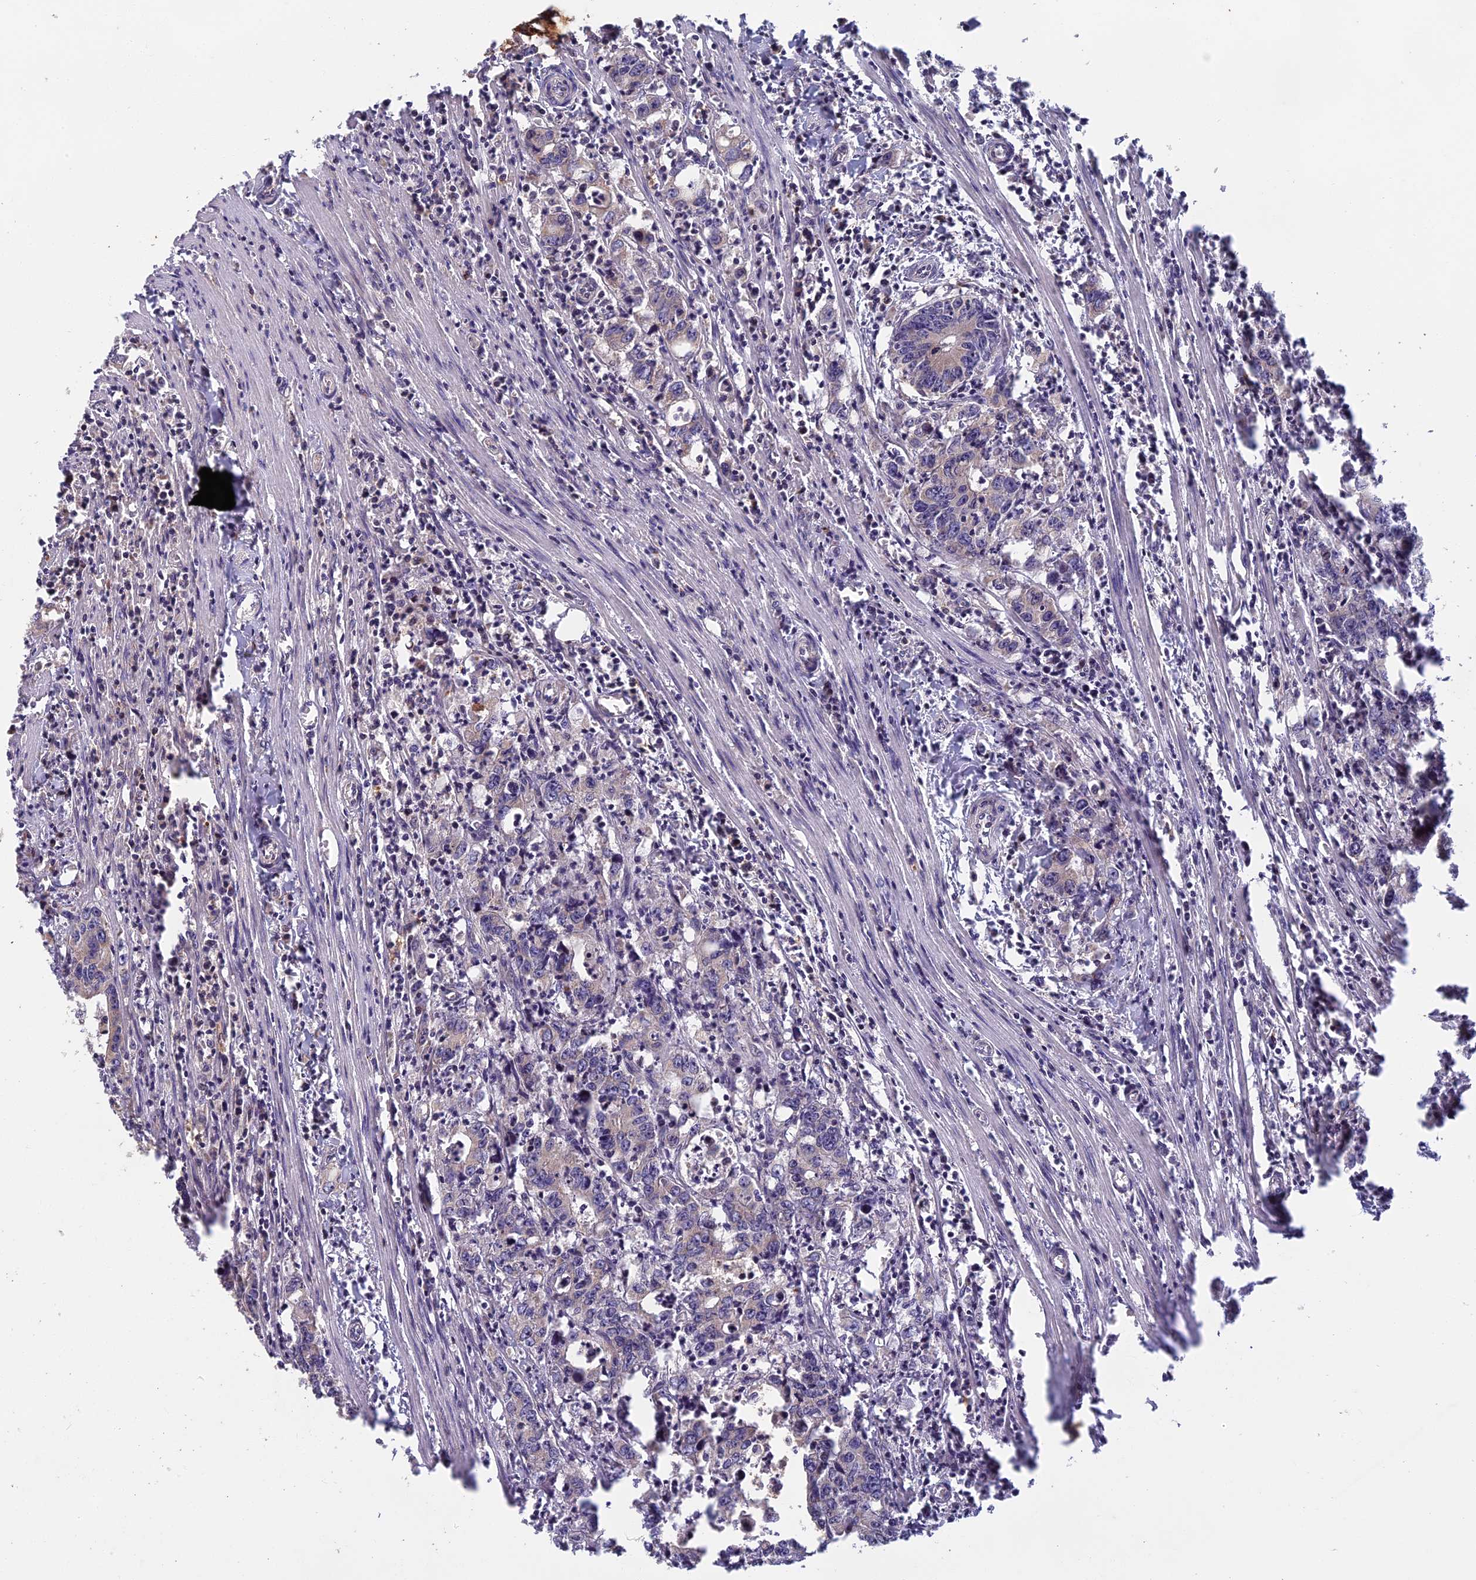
{"staining": {"intensity": "weak", "quantity": "<25%", "location": "cytoplasmic/membranous"}, "tissue": "colorectal cancer", "cell_type": "Tumor cells", "image_type": "cancer", "snomed": [{"axis": "morphology", "description": "Adenocarcinoma, NOS"}, {"axis": "topography", "description": "Colon"}], "caption": "This is an IHC photomicrograph of human colorectal adenocarcinoma. There is no staining in tumor cells.", "gene": "EDAR", "patient": {"sex": "female", "age": 75}}